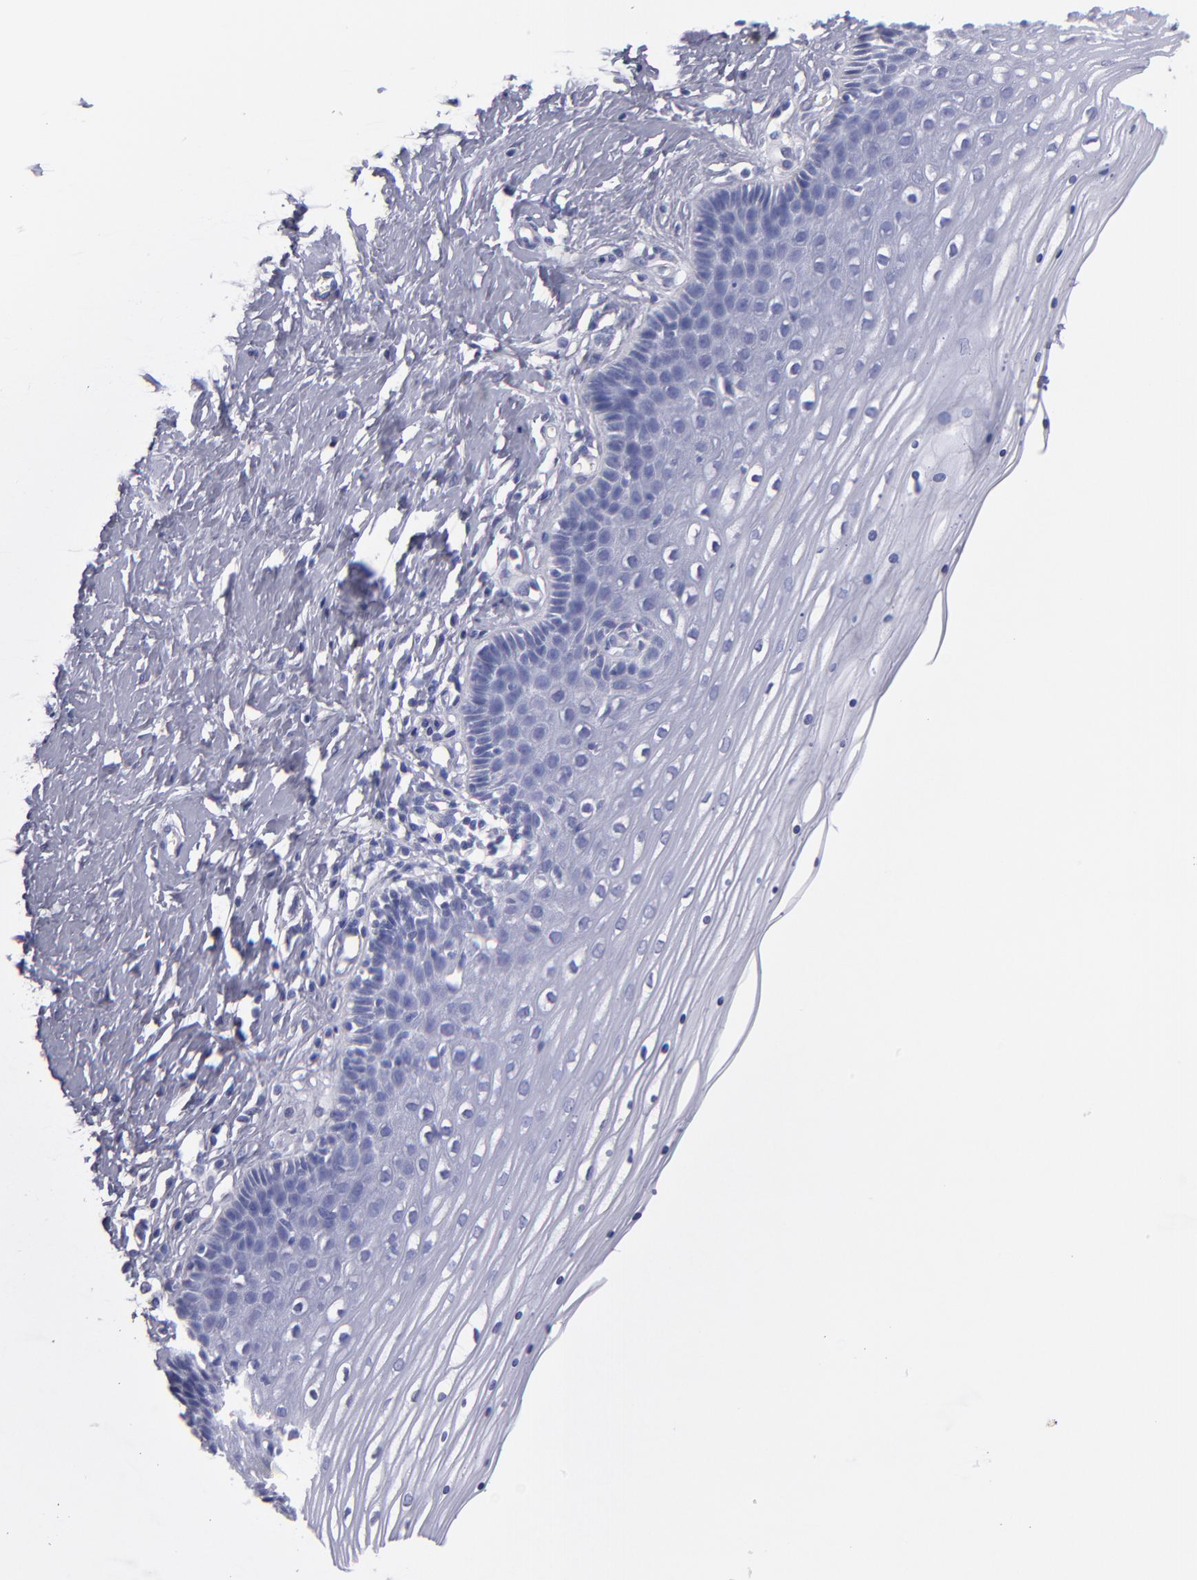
{"staining": {"intensity": "negative", "quantity": "none", "location": "none"}, "tissue": "cervix", "cell_type": "Glandular cells", "image_type": "normal", "snomed": [{"axis": "morphology", "description": "Normal tissue, NOS"}, {"axis": "topography", "description": "Cervix"}], "caption": "Immunohistochemical staining of unremarkable cervix shows no significant expression in glandular cells.", "gene": "MB", "patient": {"sex": "female", "age": 39}}